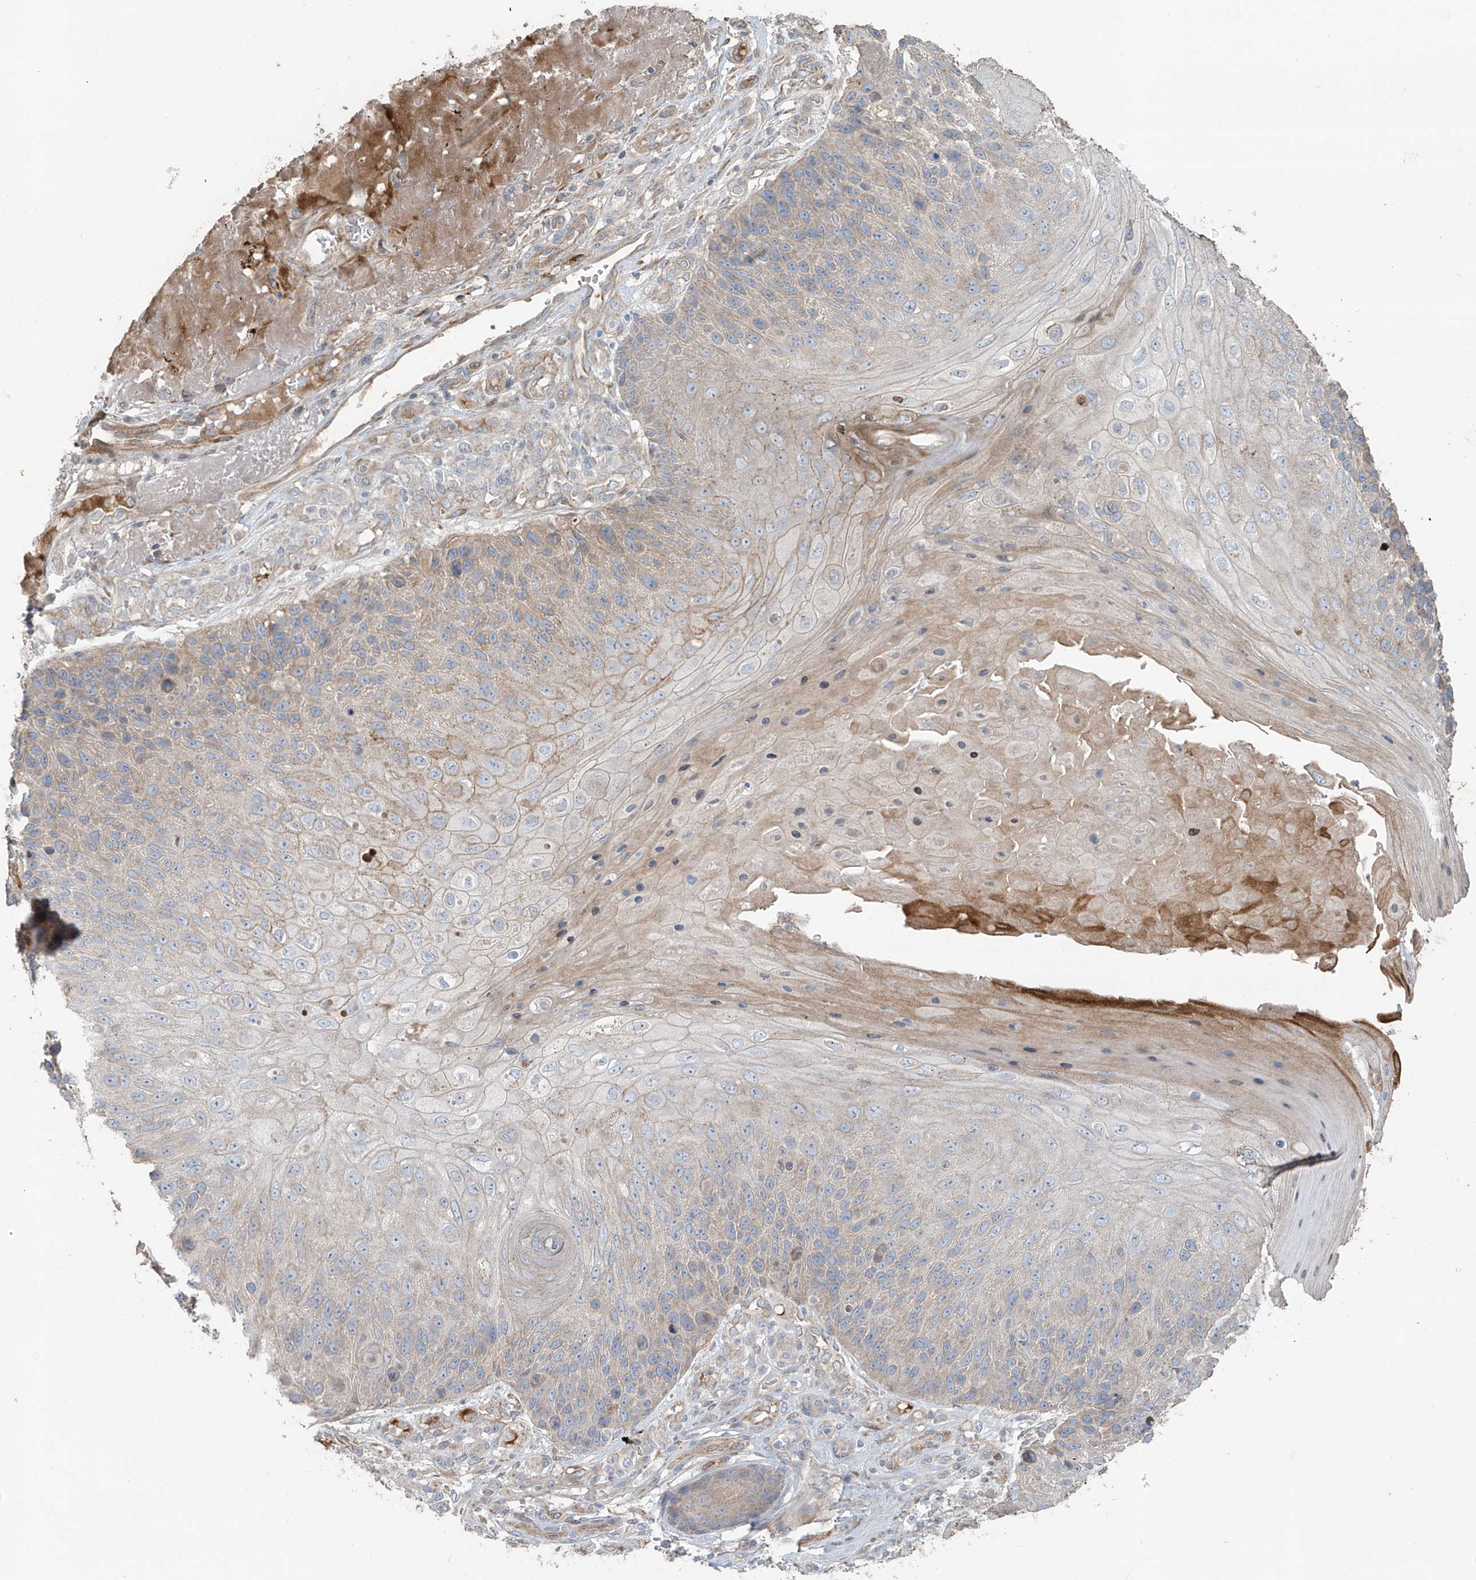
{"staining": {"intensity": "weak", "quantity": "<25%", "location": "cytoplasmic/membranous"}, "tissue": "skin cancer", "cell_type": "Tumor cells", "image_type": "cancer", "snomed": [{"axis": "morphology", "description": "Squamous cell carcinoma, NOS"}, {"axis": "topography", "description": "Skin"}], "caption": "Immunohistochemistry micrograph of neoplastic tissue: human skin cancer stained with DAB (3,3'-diaminobenzidine) reveals no significant protein expression in tumor cells. The staining is performed using DAB (3,3'-diaminobenzidine) brown chromogen with nuclei counter-stained in using hematoxylin.", "gene": "ABTB1", "patient": {"sex": "female", "age": 88}}